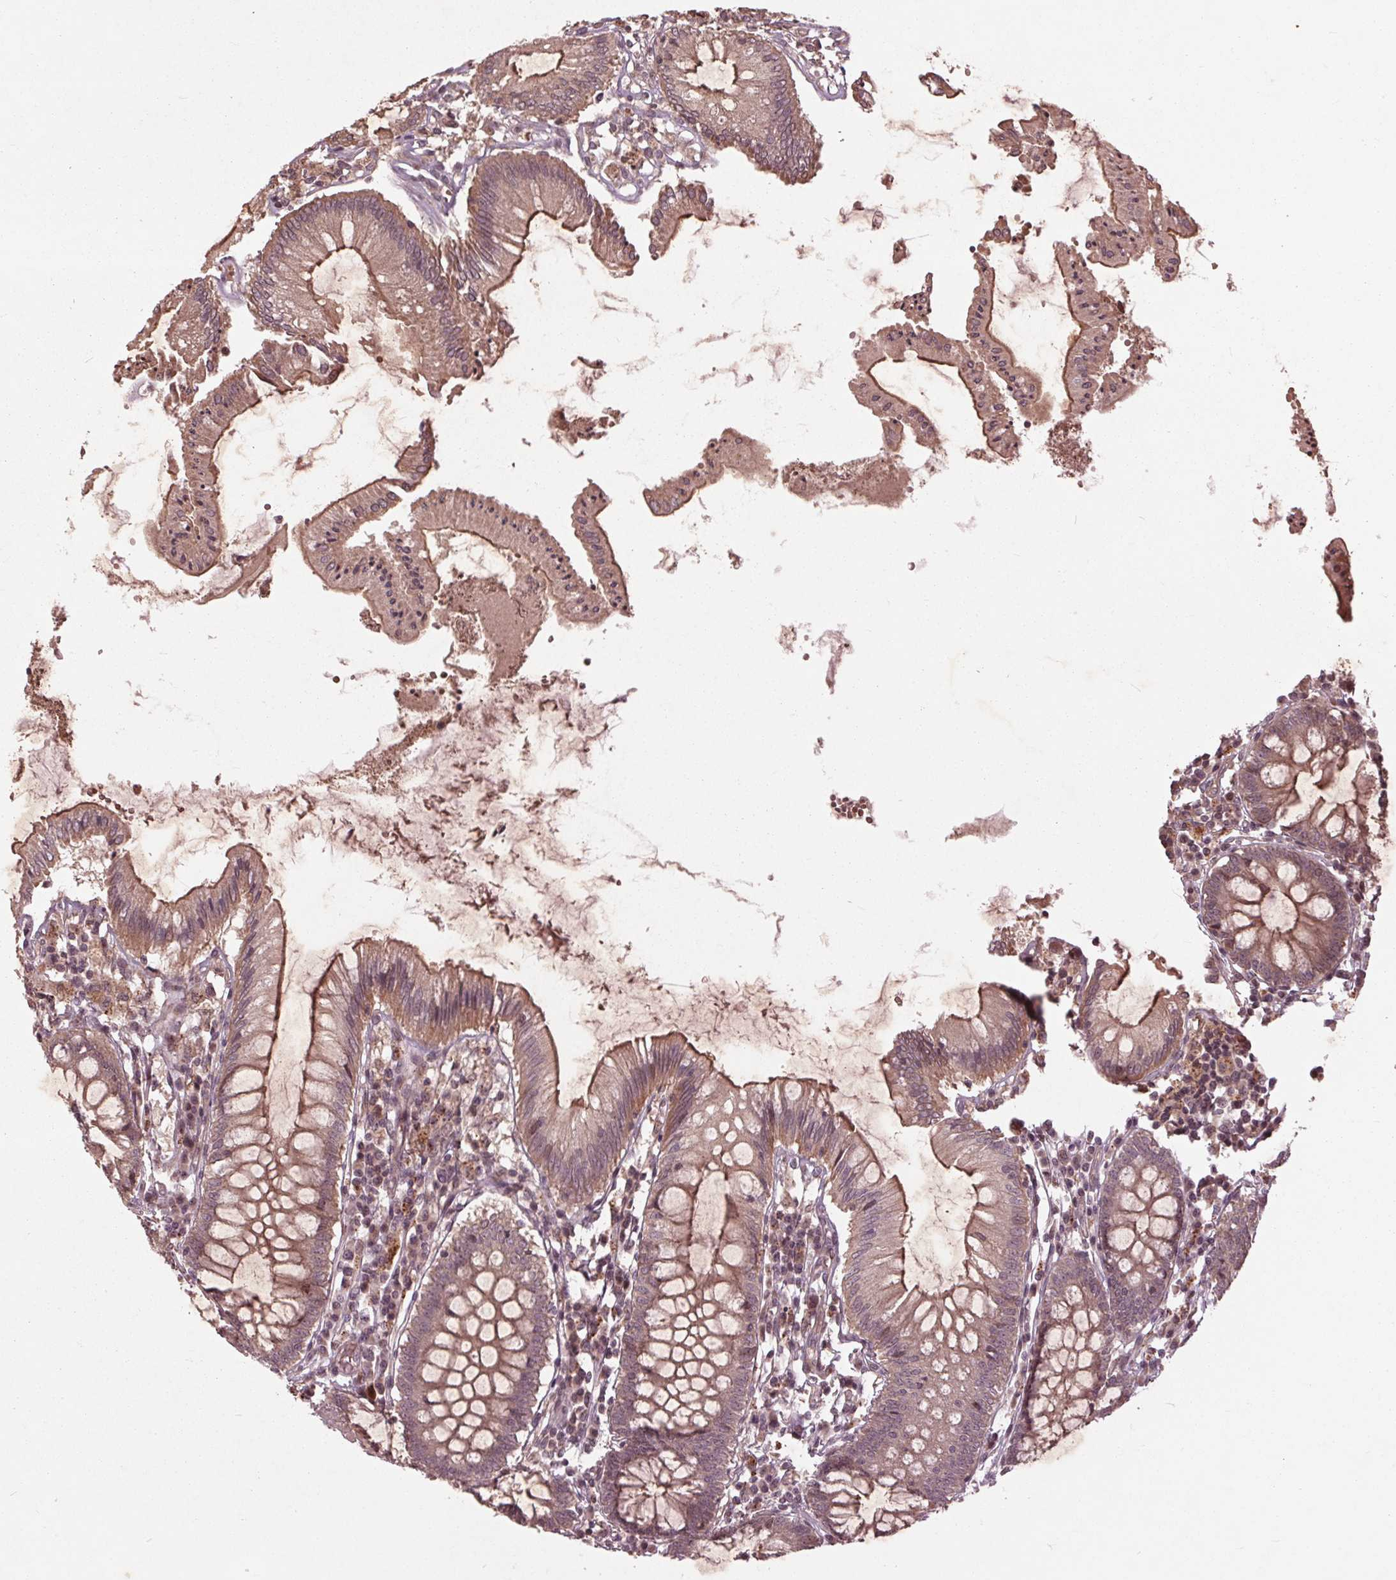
{"staining": {"intensity": "weak", "quantity": ">75%", "location": "cytoplasmic/membranous"}, "tissue": "colon", "cell_type": "Endothelial cells", "image_type": "normal", "snomed": [{"axis": "morphology", "description": "Normal tissue, NOS"}, {"axis": "morphology", "description": "Adenocarcinoma, NOS"}, {"axis": "topography", "description": "Colon"}], "caption": "The photomicrograph demonstrates a brown stain indicating the presence of a protein in the cytoplasmic/membranous of endothelial cells in colon.", "gene": "CDKL4", "patient": {"sex": "male", "age": 83}}